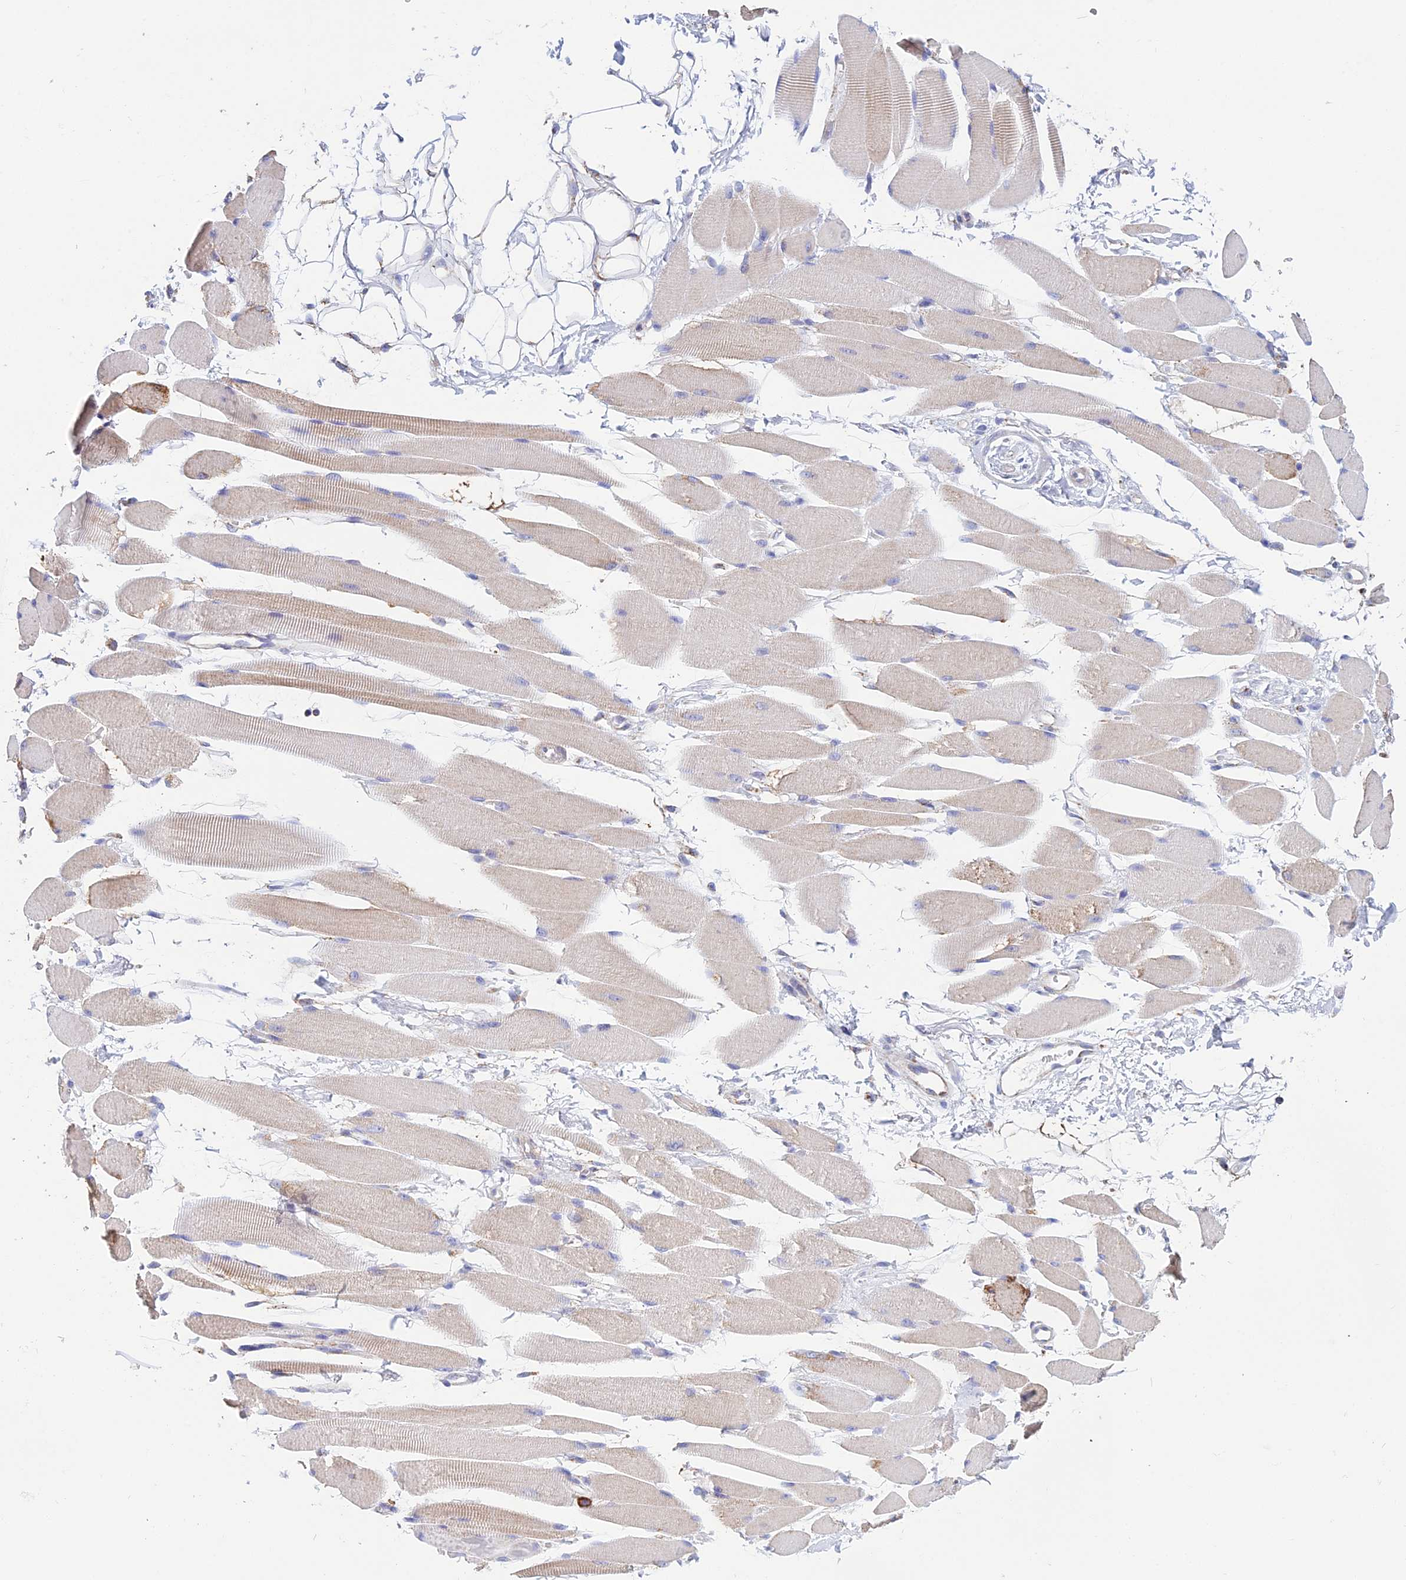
{"staining": {"intensity": "weak", "quantity": ">75%", "location": "cytoplasmic/membranous"}, "tissue": "skeletal muscle", "cell_type": "Myocytes", "image_type": "normal", "snomed": [{"axis": "morphology", "description": "Normal tissue, NOS"}, {"axis": "topography", "description": "Skeletal muscle"}, {"axis": "topography", "description": "Oral tissue"}, {"axis": "topography", "description": "Peripheral nerve tissue"}], "caption": "Protein staining reveals weak cytoplasmic/membranous staining in about >75% of myocytes in benign skeletal muscle.", "gene": "OR2W3", "patient": {"sex": "female", "age": 84}}